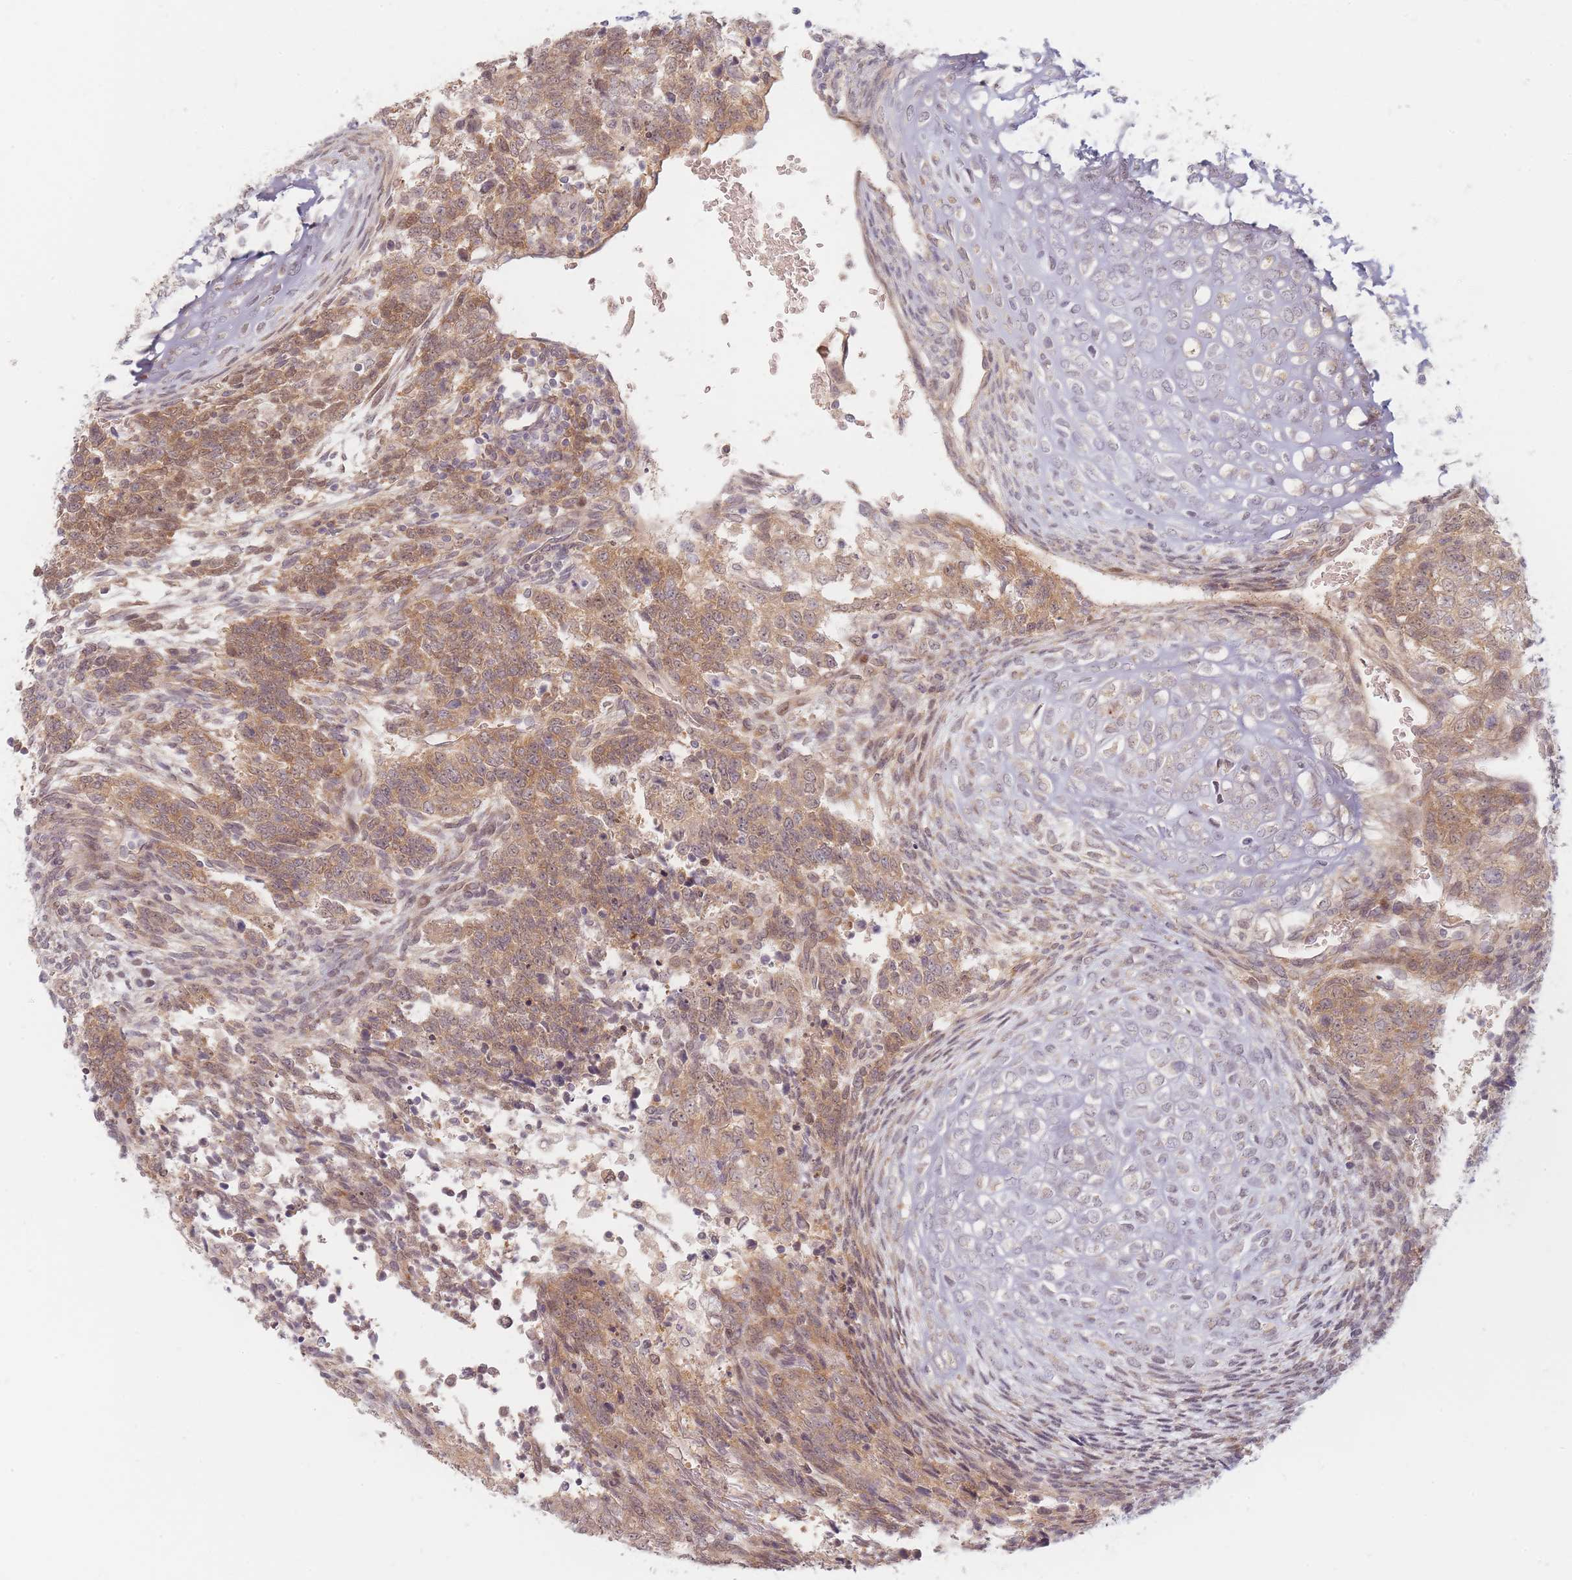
{"staining": {"intensity": "moderate", "quantity": ">75%", "location": "cytoplasmic/membranous,nuclear"}, "tissue": "testis cancer", "cell_type": "Tumor cells", "image_type": "cancer", "snomed": [{"axis": "morphology", "description": "Carcinoma, Embryonal, NOS"}, {"axis": "topography", "description": "Testis"}], "caption": "Testis cancer tissue exhibits moderate cytoplasmic/membranous and nuclear positivity in approximately >75% of tumor cells, visualized by immunohistochemistry.", "gene": "ZKSCAN7", "patient": {"sex": "male", "age": 23}}